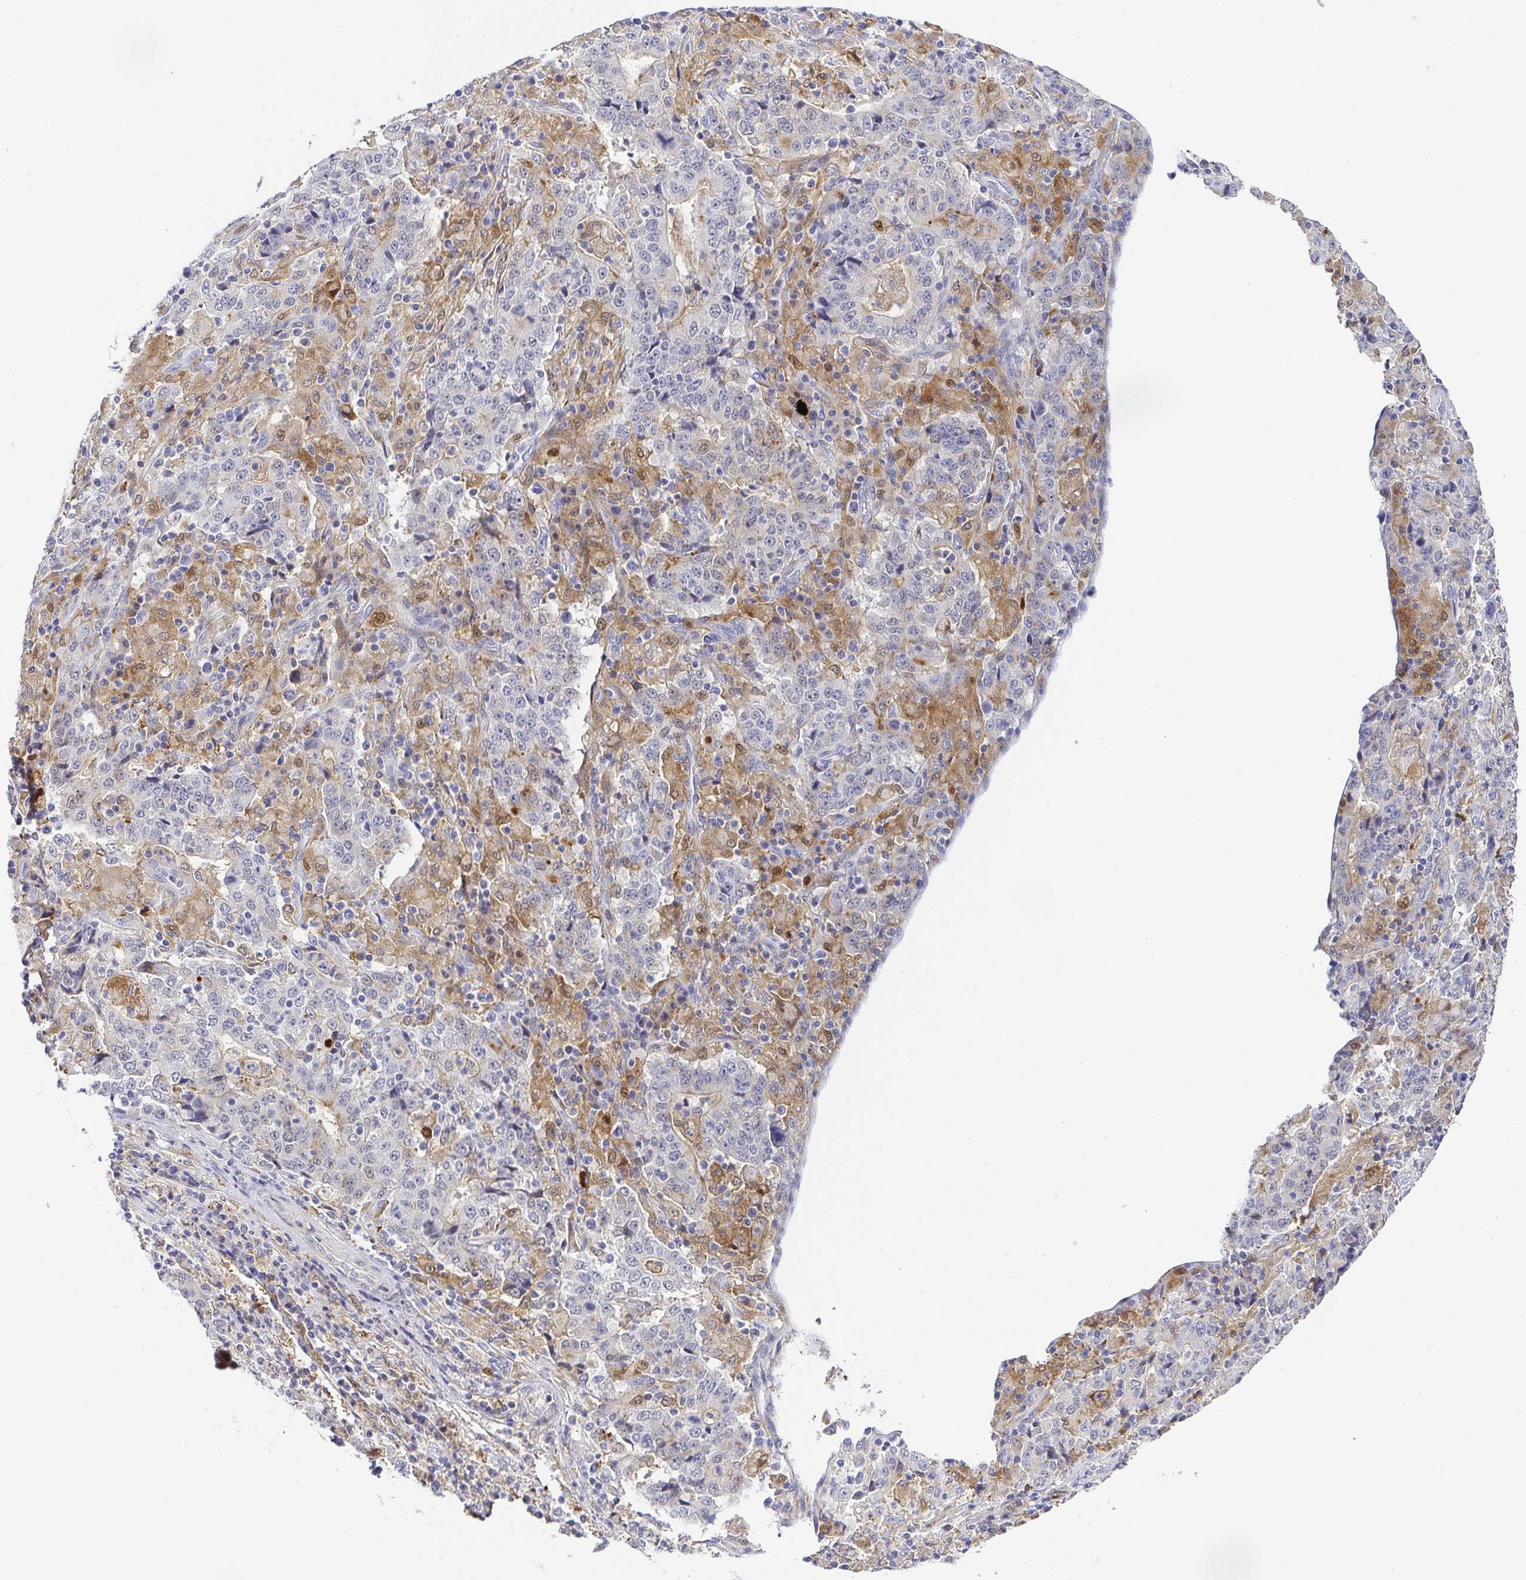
{"staining": {"intensity": "negative", "quantity": "none", "location": "none"}, "tissue": "stomach cancer", "cell_type": "Tumor cells", "image_type": "cancer", "snomed": [{"axis": "morphology", "description": "Normal tissue, NOS"}, {"axis": "morphology", "description": "Adenocarcinoma, NOS"}, {"axis": "topography", "description": "Stomach, upper"}, {"axis": "topography", "description": "Stomach"}], "caption": "High power microscopy histopathology image of an immunohistochemistry photomicrograph of stomach cancer, revealing no significant expression in tumor cells.", "gene": "RNASE7", "patient": {"sex": "male", "age": 59}}